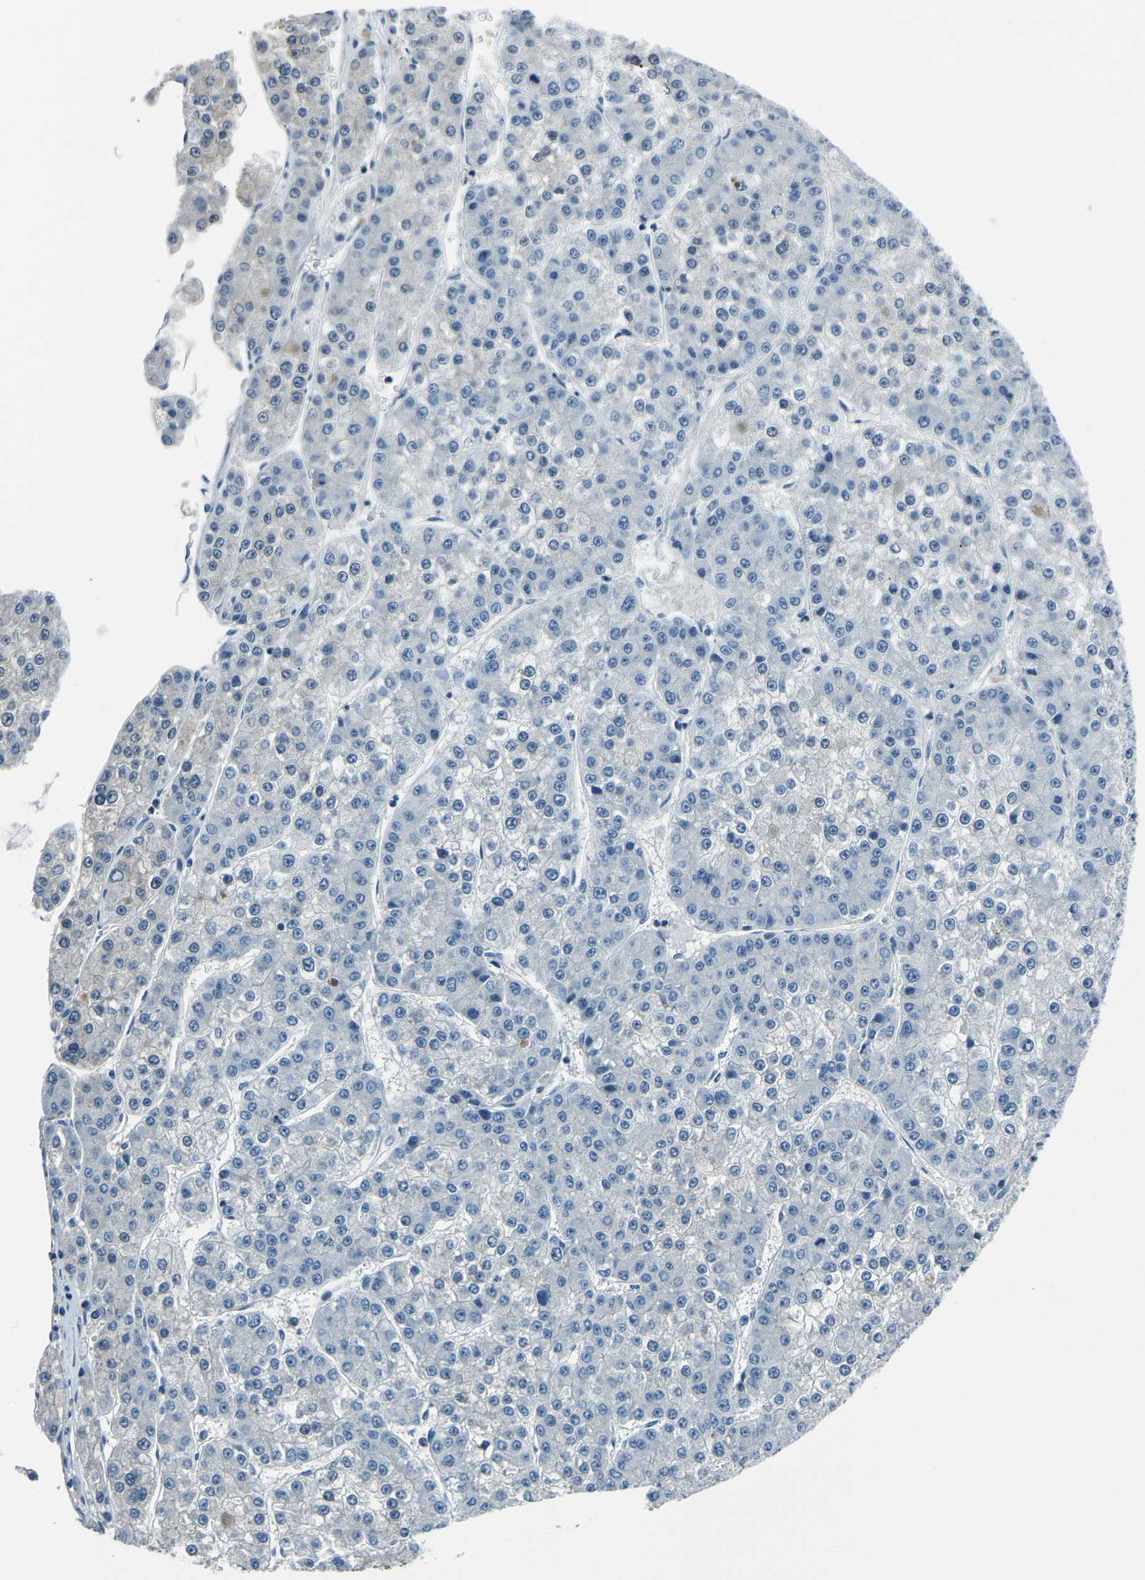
{"staining": {"intensity": "negative", "quantity": "none", "location": "none"}, "tissue": "liver cancer", "cell_type": "Tumor cells", "image_type": "cancer", "snomed": [{"axis": "morphology", "description": "Carcinoma, Hepatocellular, NOS"}, {"axis": "topography", "description": "Liver"}], "caption": "Immunohistochemistry of hepatocellular carcinoma (liver) reveals no expression in tumor cells.", "gene": "RRP1", "patient": {"sex": "female", "age": 73}}